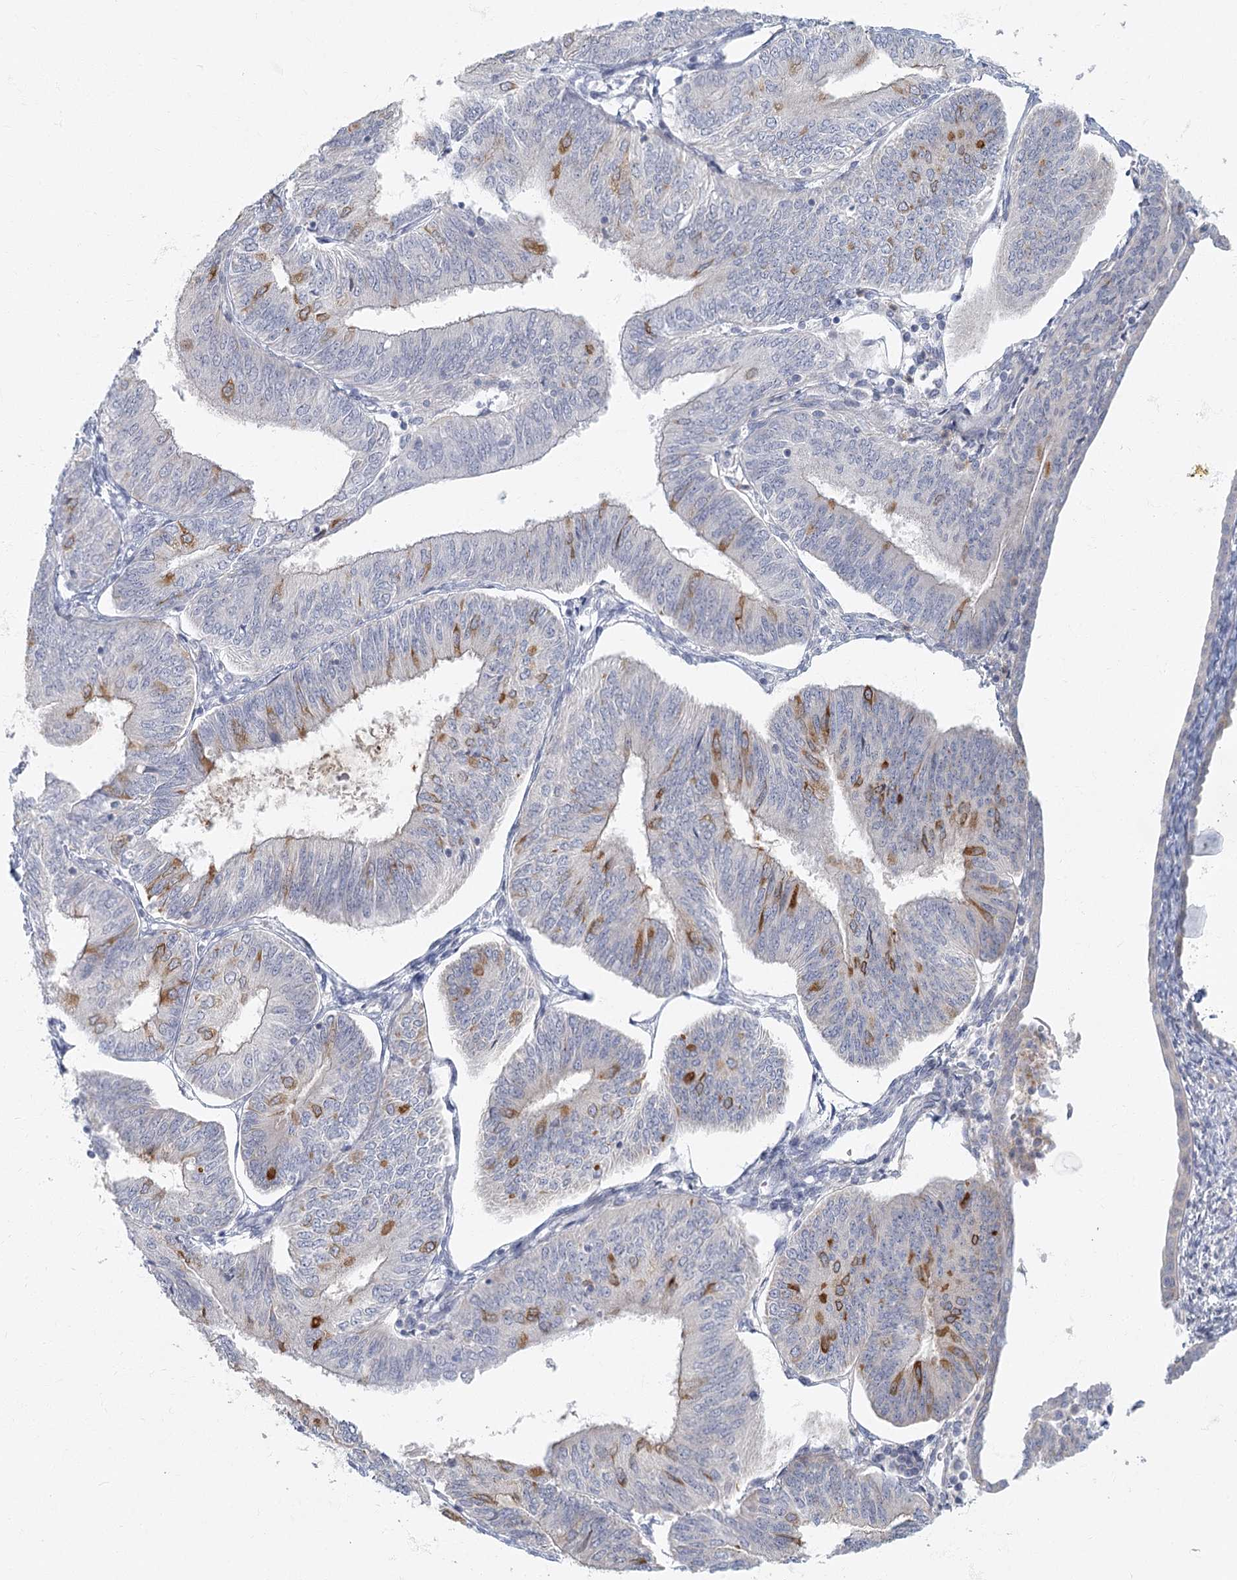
{"staining": {"intensity": "moderate", "quantity": "<25%", "location": "cytoplasmic/membranous"}, "tissue": "endometrial cancer", "cell_type": "Tumor cells", "image_type": "cancer", "snomed": [{"axis": "morphology", "description": "Adenocarcinoma, NOS"}, {"axis": "topography", "description": "Endometrium"}], "caption": "This is an image of IHC staining of endometrial adenocarcinoma, which shows moderate positivity in the cytoplasmic/membranous of tumor cells.", "gene": "FAM110C", "patient": {"sex": "female", "age": 58}}